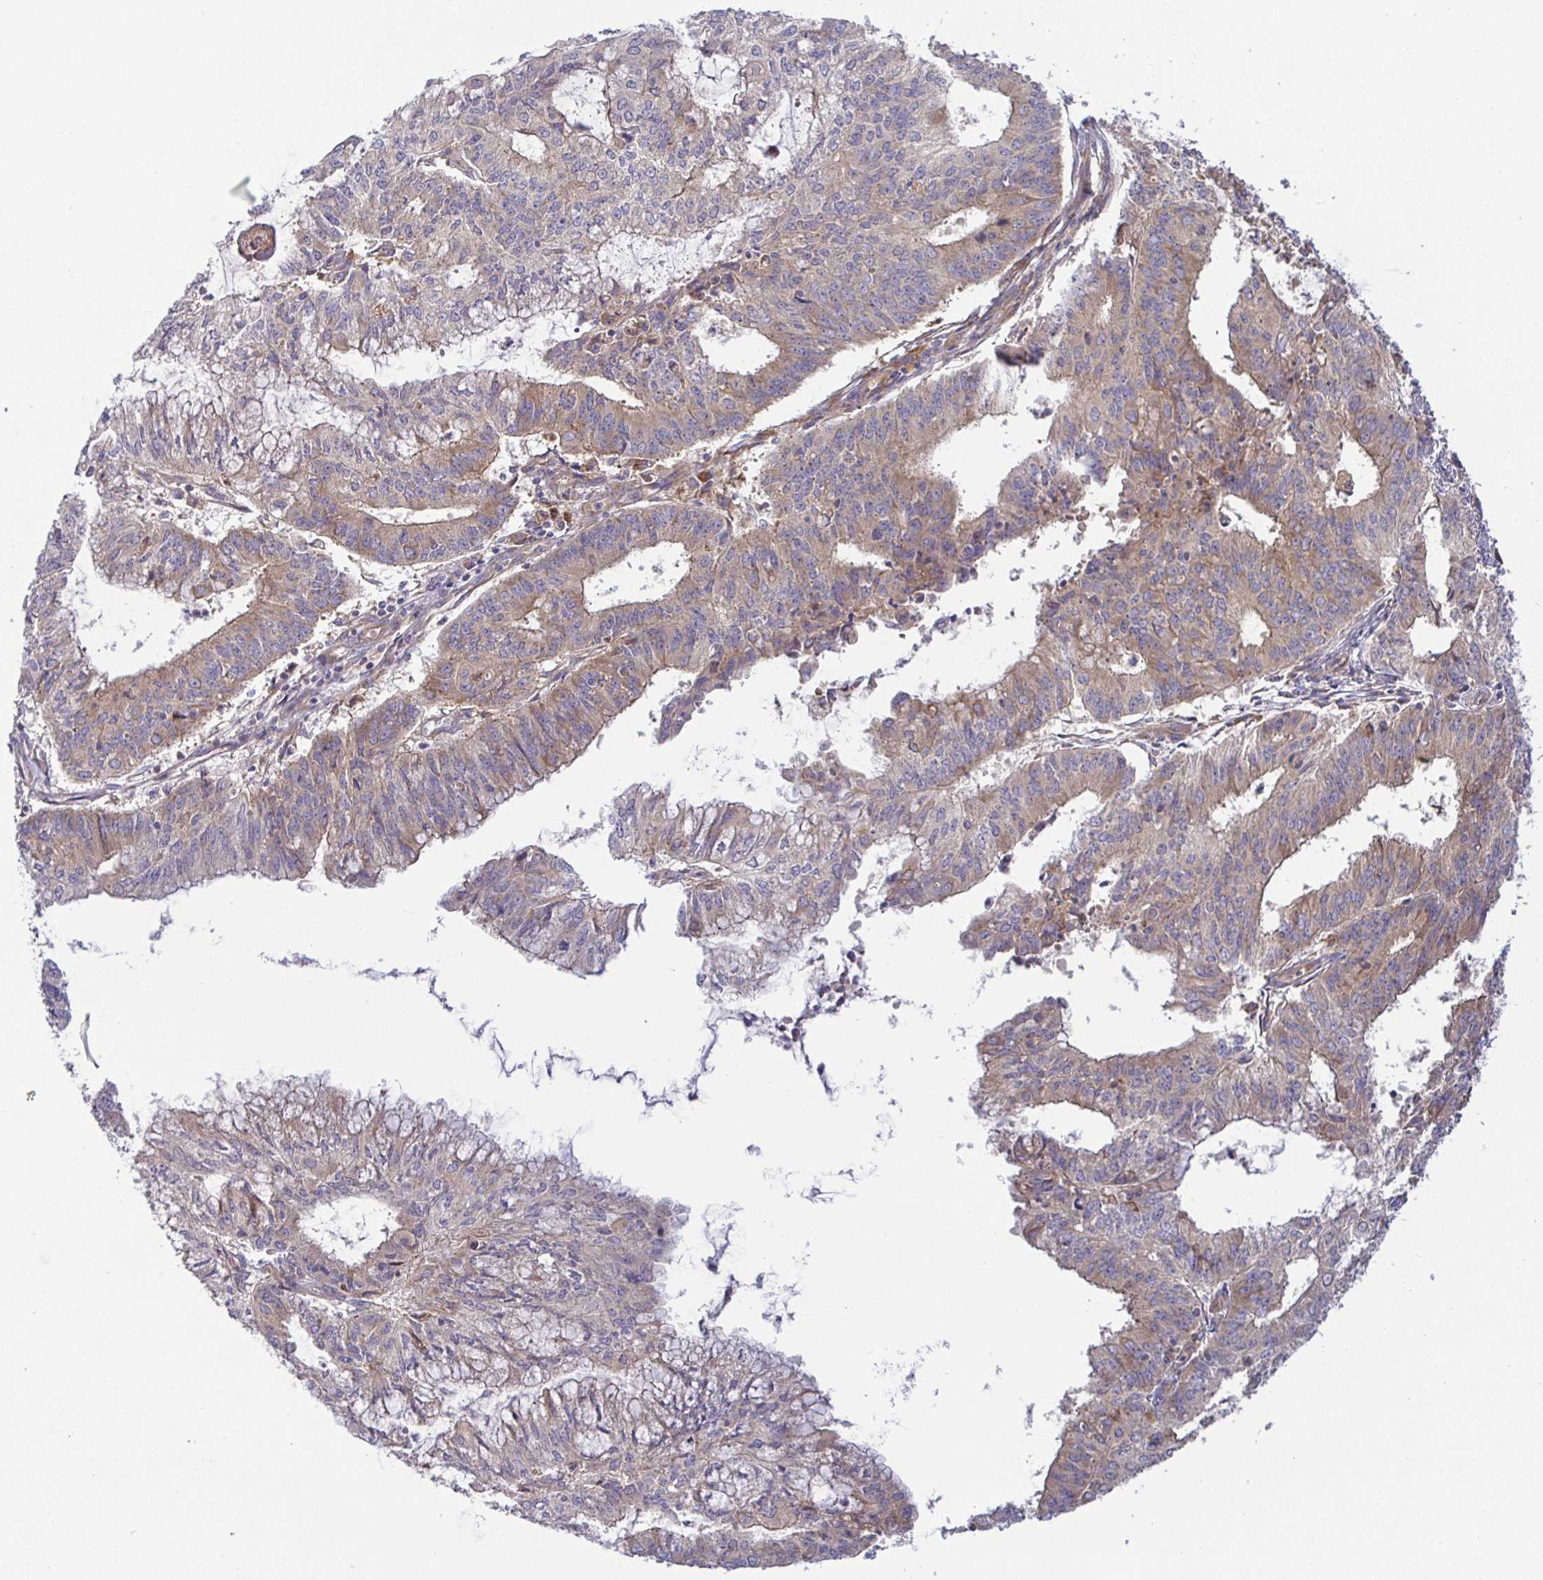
{"staining": {"intensity": "weak", "quantity": "25%-75%", "location": "cytoplasmic/membranous"}, "tissue": "endometrial cancer", "cell_type": "Tumor cells", "image_type": "cancer", "snomed": [{"axis": "morphology", "description": "Adenocarcinoma, NOS"}, {"axis": "topography", "description": "Endometrium"}], "caption": "Protein expression analysis of endometrial cancer (adenocarcinoma) shows weak cytoplasmic/membranous staining in about 25%-75% of tumor cells.", "gene": "SNX8", "patient": {"sex": "female", "age": 61}}